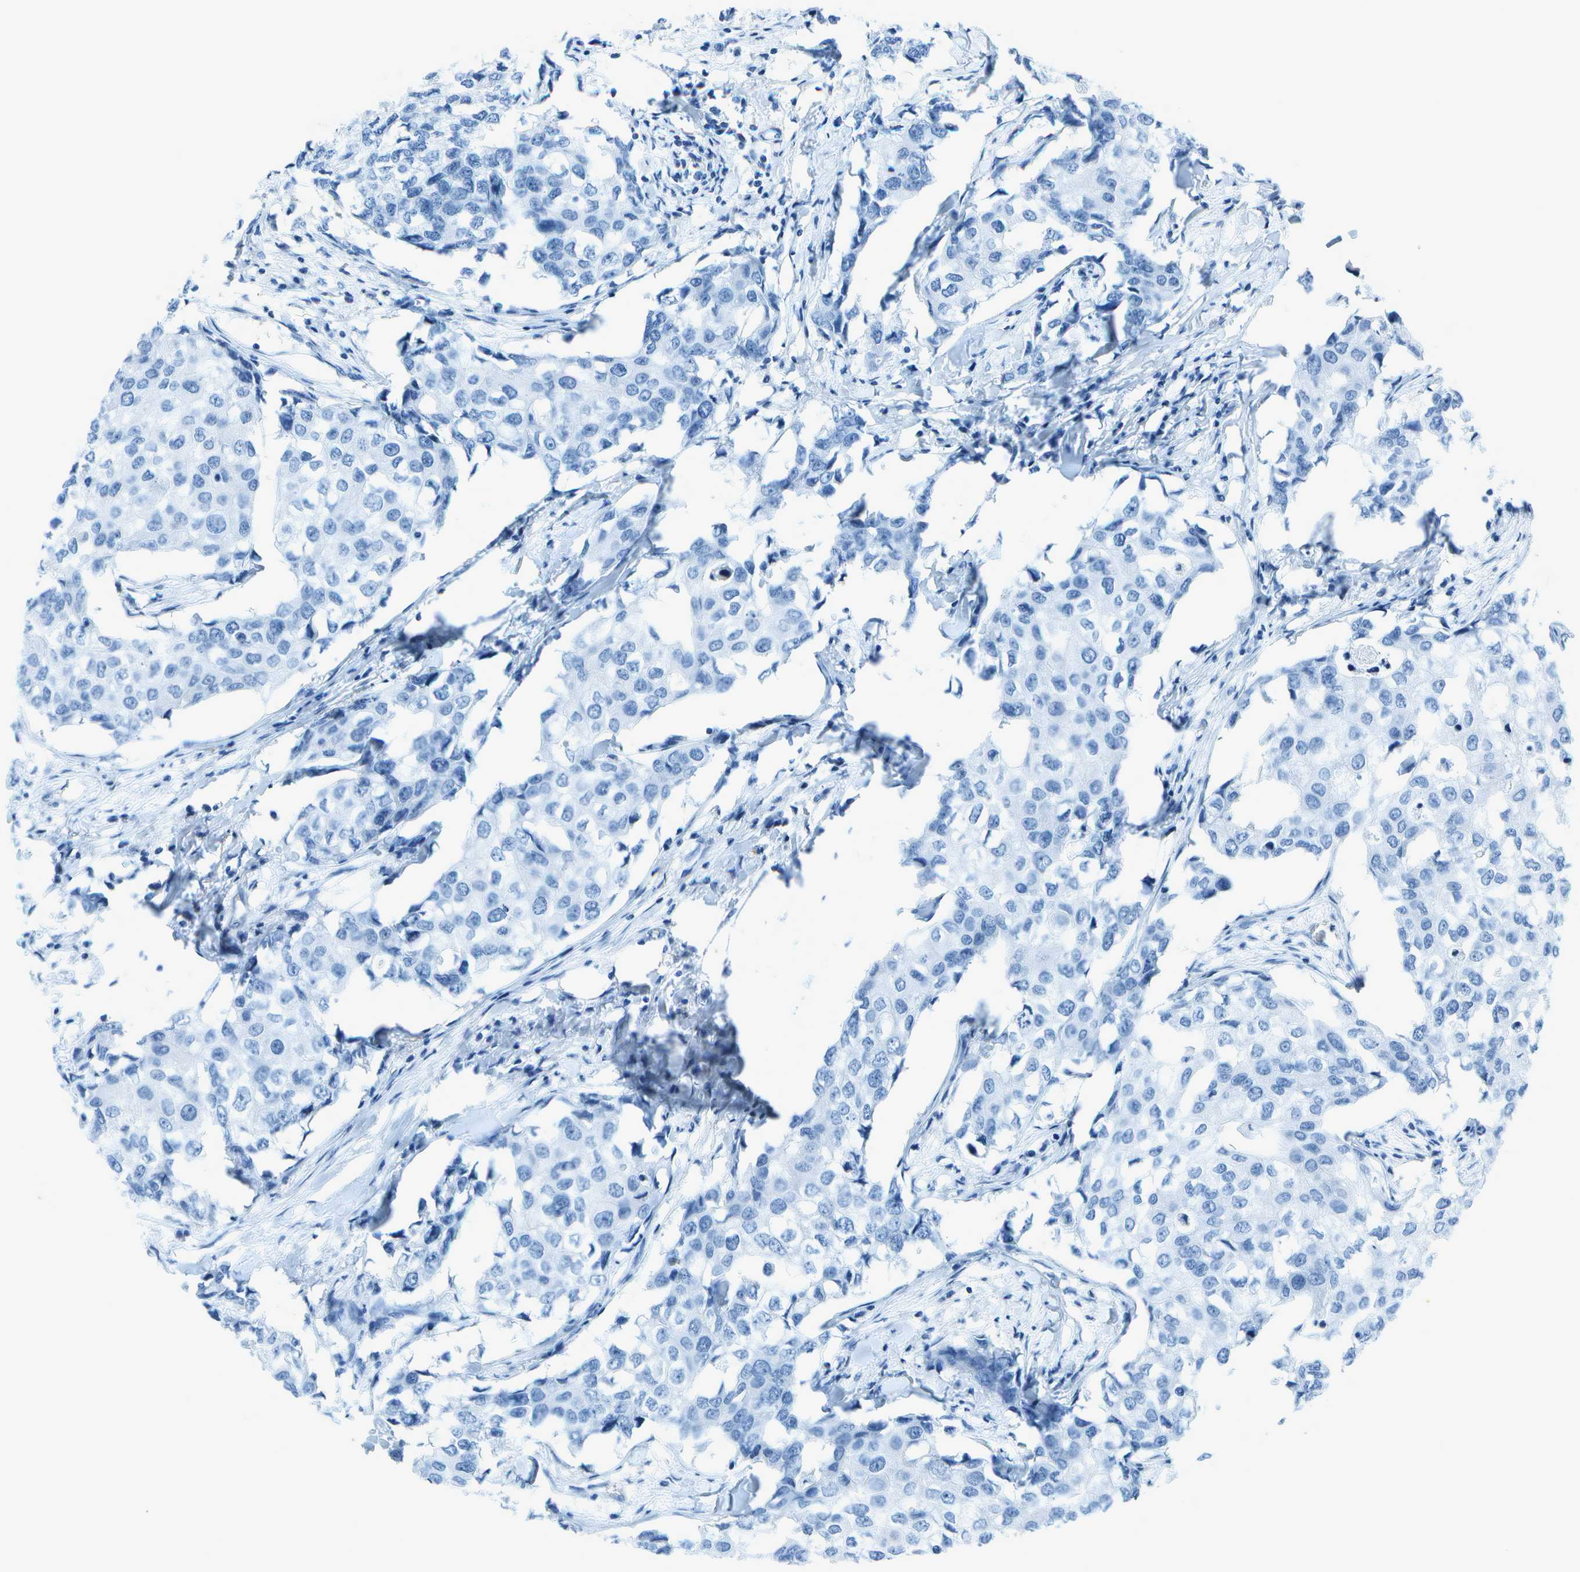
{"staining": {"intensity": "negative", "quantity": "none", "location": "none"}, "tissue": "breast cancer", "cell_type": "Tumor cells", "image_type": "cancer", "snomed": [{"axis": "morphology", "description": "Duct carcinoma"}, {"axis": "topography", "description": "Breast"}], "caption": "Immunohistochemistry micrograph of neoplastic tissue: human breast cancer stained with DAB displays no significant protein positivity in tumor cells.", "gene": "ASL", "patient": {"sex": "female", "age": 27}}